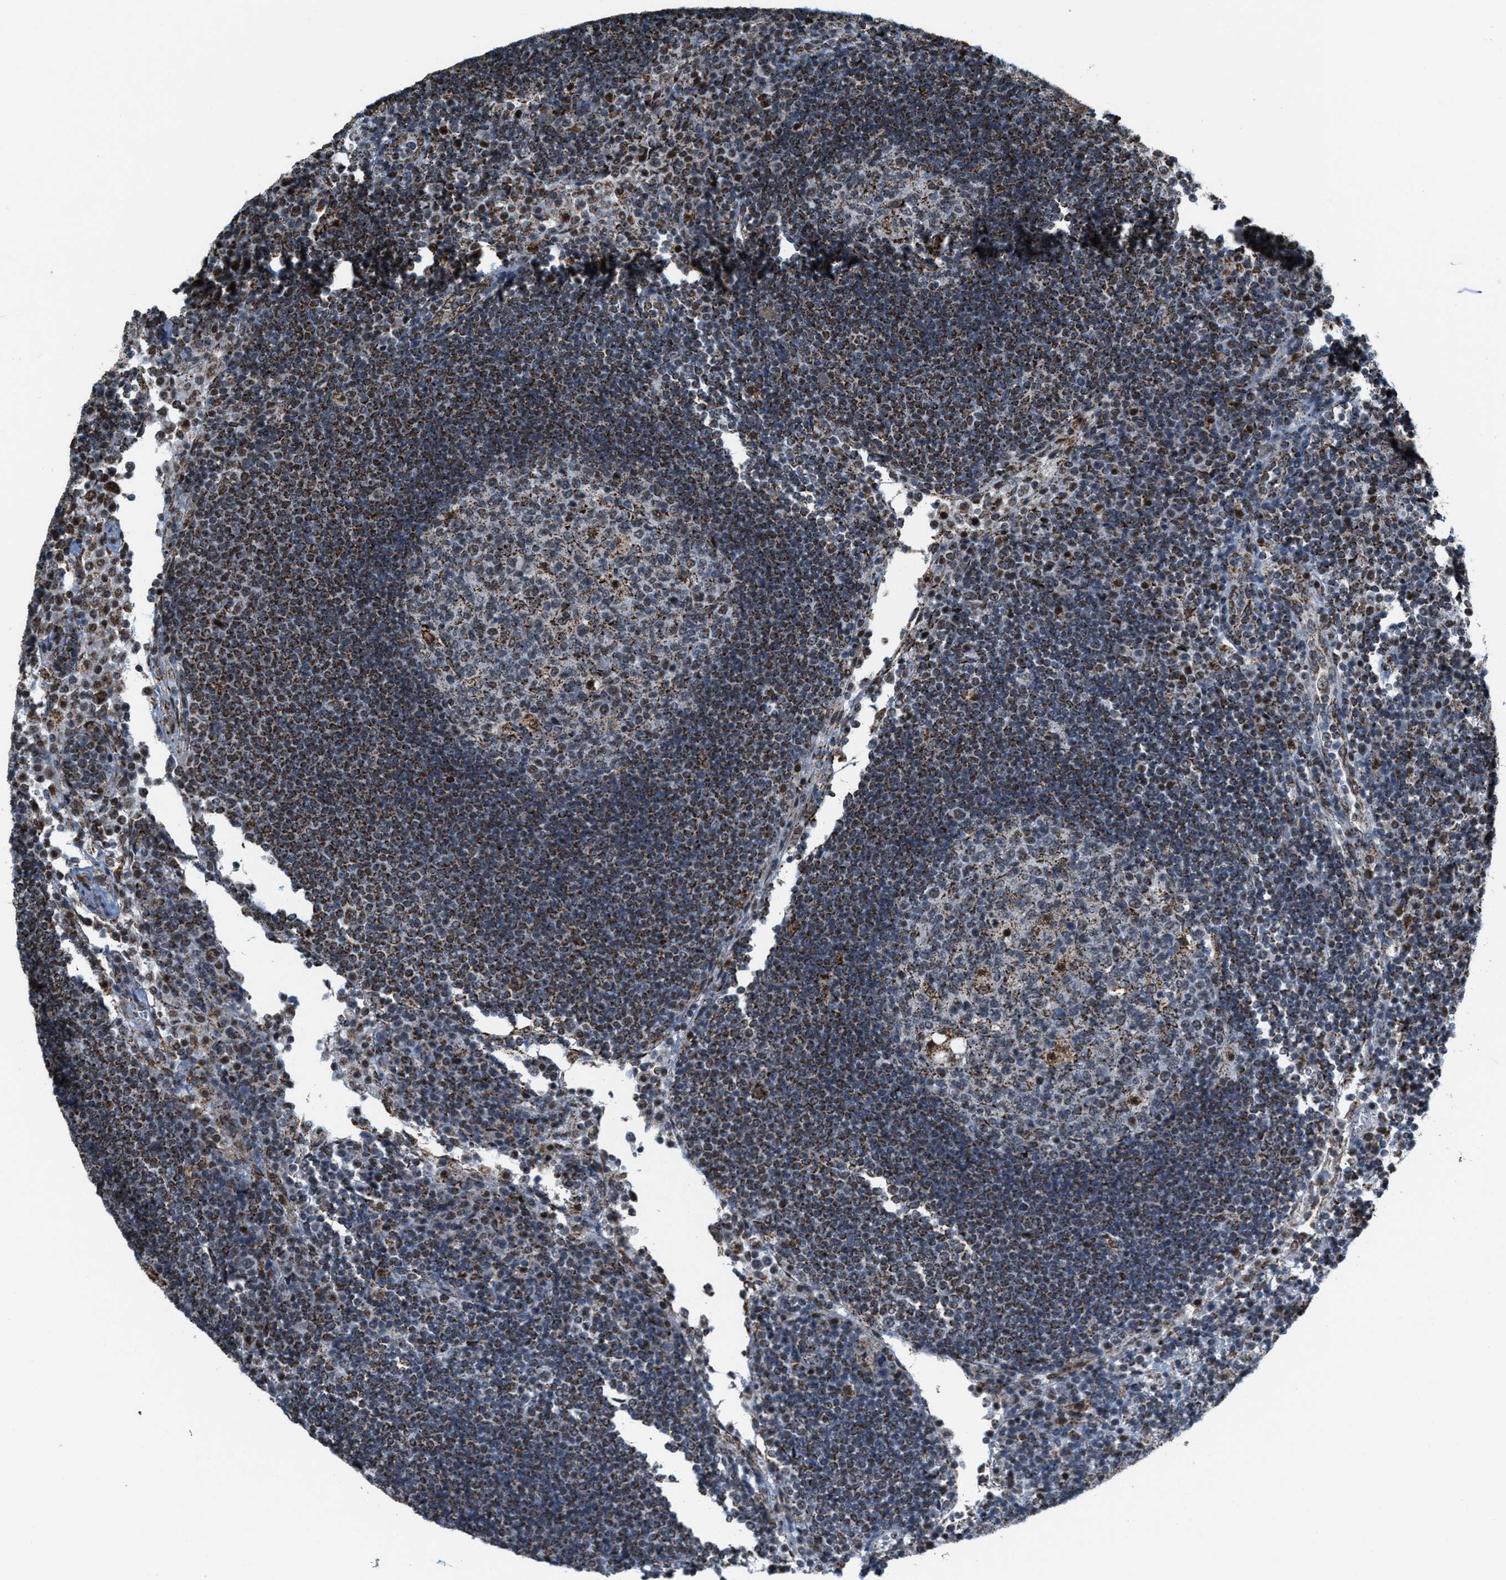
{"staining": {"intensity": "moderate", "quantity": "25%-75%", "location": "cytoplasmic/membranous"}, "tissue": "lymph node", "cell_type": "Germinal center cells", "image_type": "normal", "snomed": [{"axis": "morphology", "description": "Normal tissue, NOS"}, {"axis": "topography", "description": "Lymph node"}], "caption": "Brown immunohistochemical staining in benign human lymph node demonstrates moderate cytoplasmic/membranous positivity in approximately 25%-75% of germinal center cells.", "gene": "HIBADH", "patient": {"sex": "female", "age": 53}}